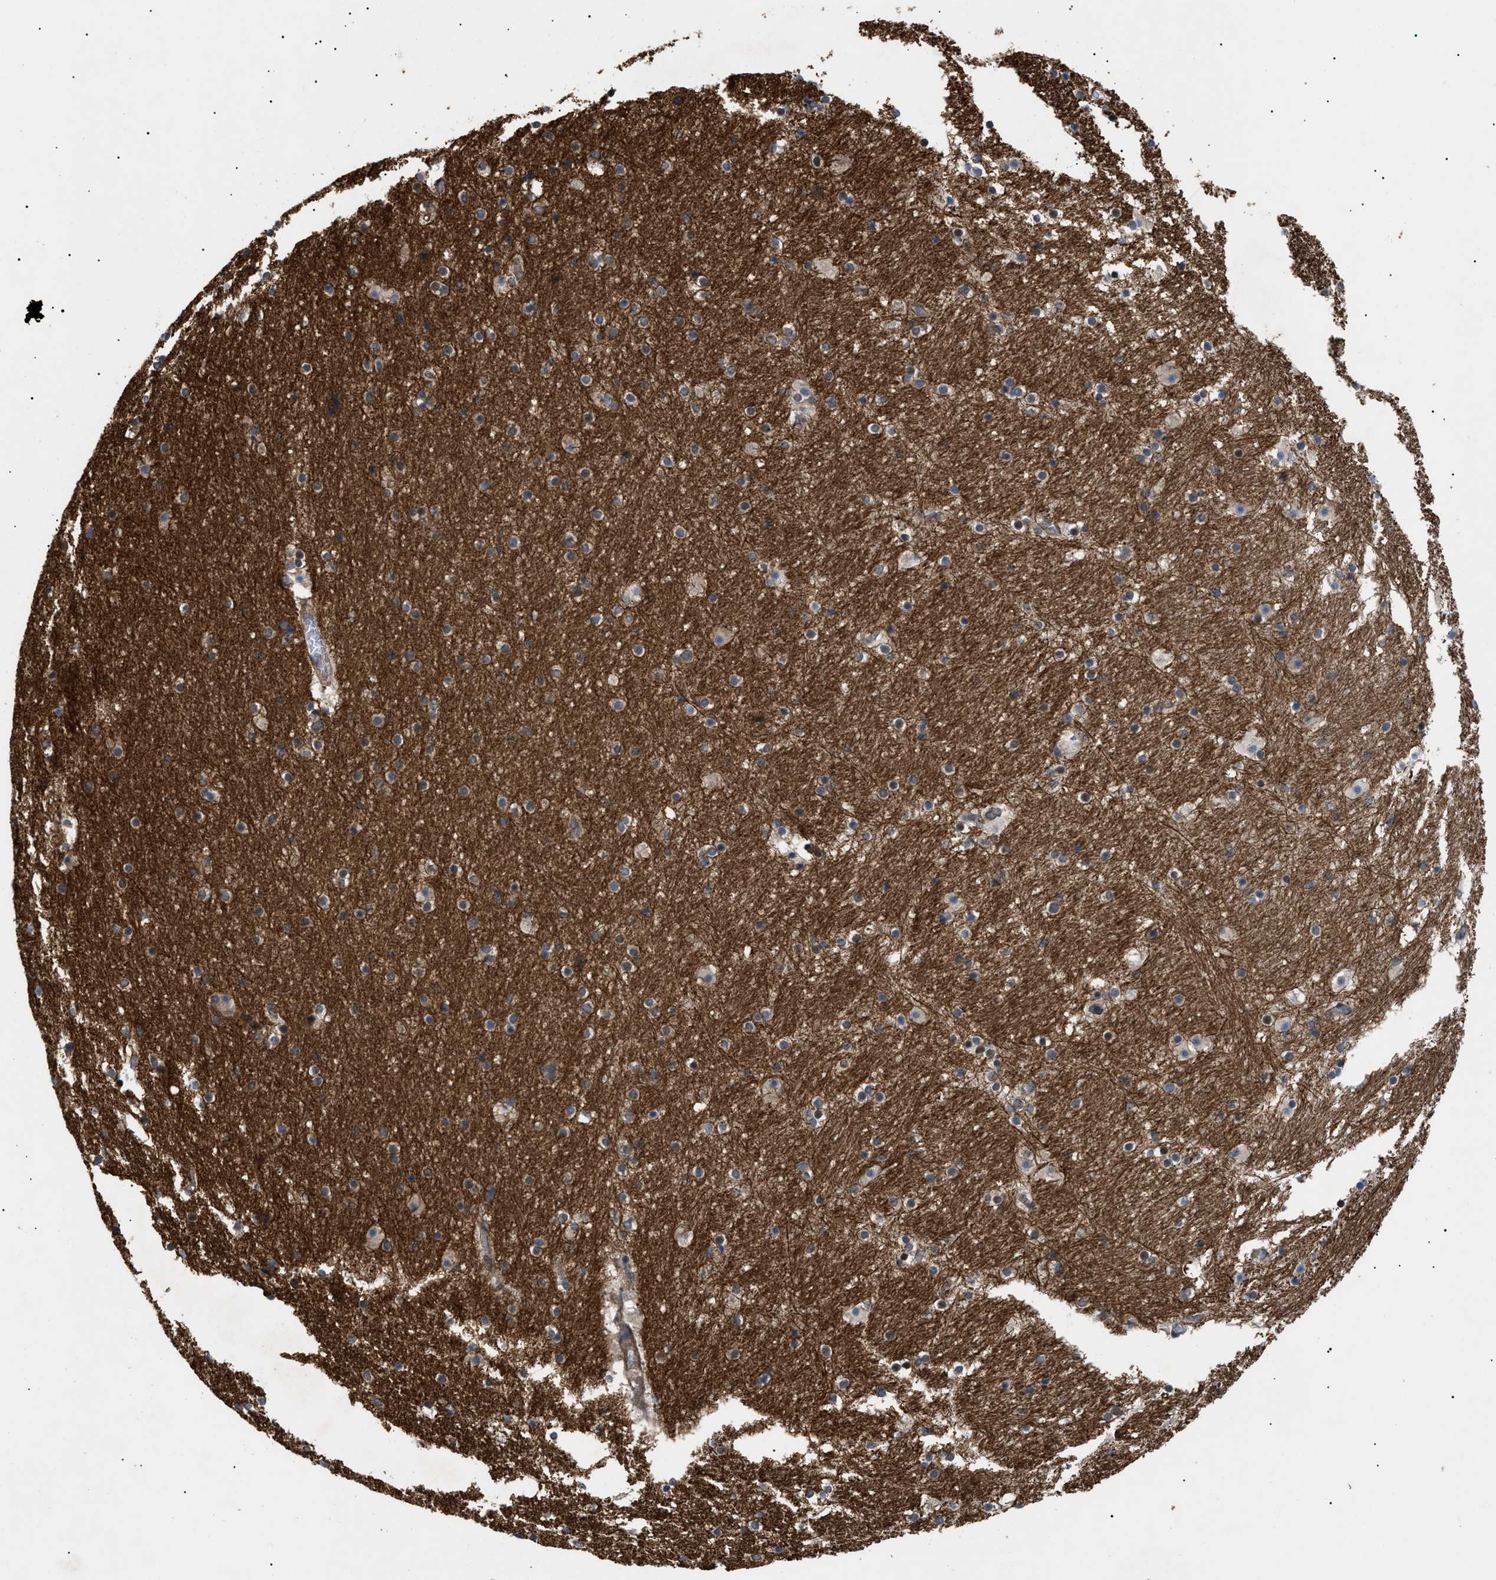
{"staining": {"intensity": "weak", "quantity": "<25%", "location": "cytoplasmic/membranous"}, "tissue": "hippocampus", "cell_type": "Glial cells", "image_type": "normal", "snomed": [{"axis": "morphology", "description": "Normal tissue, NOS"}, {"axis": "topography", "description": "Hippocampus"}], "caption": "High magnification brightfield microscopy of unremarkable hippocampus stained with DAB (3,3'-diaminobenzidine) (brown) and counterstained with hematoxylin (blue): glial cells show no significant staining. (DAB IHC visualized using brightfield microscopy, high magnification).", "gene": "CRCP", "patient": {"sex": "male", "age": 45}}